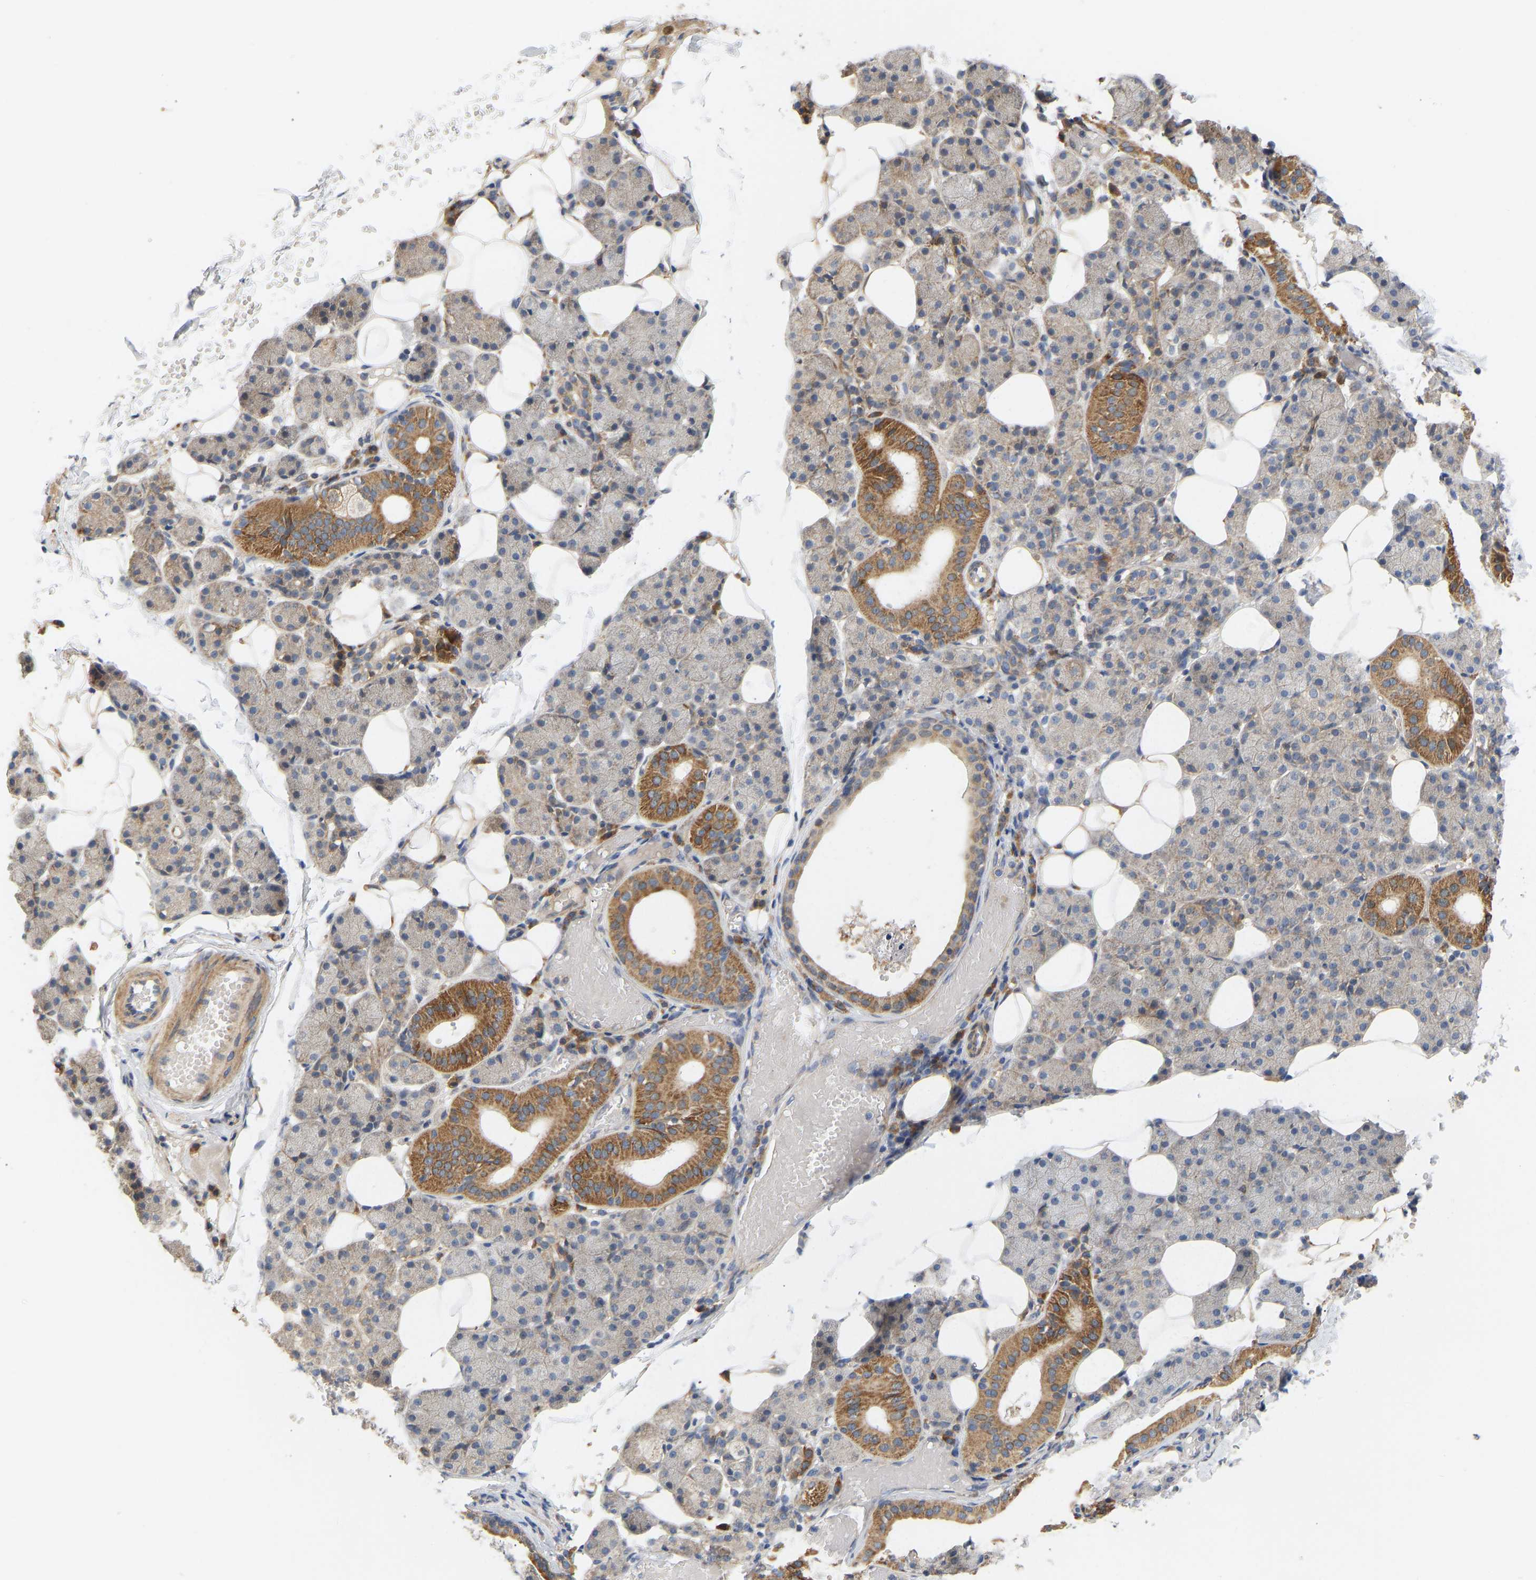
{"staining": {"intensity": "moderate", "quantity": "<25%", "location": "cytoplasmic/membranous"}, "tissue": "salivary gland", "cell_type": "Glandular cells", "image_type": "normal", "snomed": [{"axis": "morphology", "description": "Normal tissue, NOS"}, {"axis": "topography", "description": "Salivary gland"}], "caption": "Human salivary gland stained with a brown dye reveals moderate cytoplasmic/membranous positive expression in about <25% of glandular cells.", "gene": "HACD2", "patient": {"sex": "female", "age": 33}}